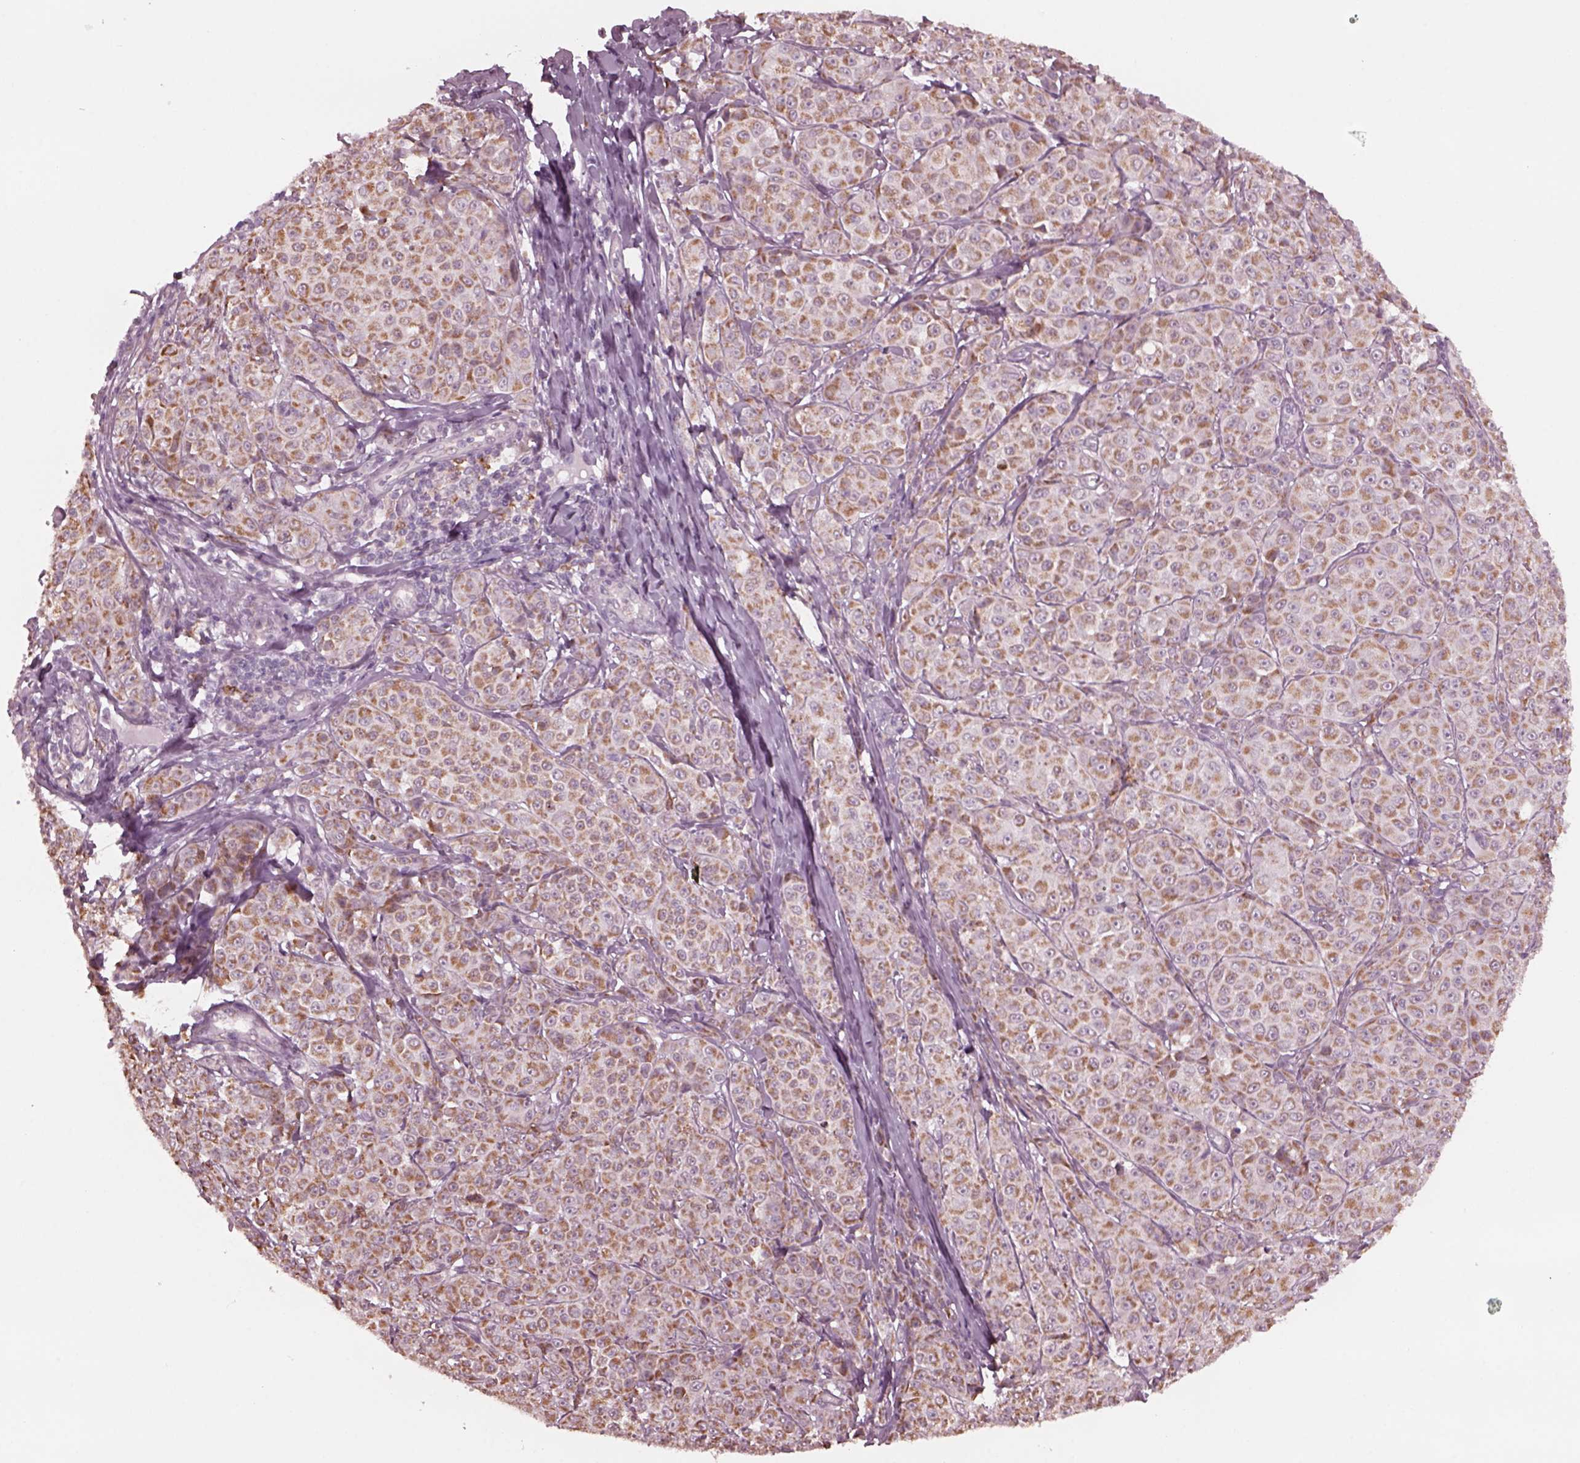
{"staining": {"intensity": "moderate", "quantity": ">75%", "location": "cytoplasmic/membranous"}, "tissue": "melanoma", "cell_type": "Tumor cells", "image_type": "cancer", "snomed": [{"axis": "morphology", "description": "Malignant melanoma, NOS"}, {"axis": "topography", "description": "Skin"}], "caption": "Malignant melanoma was stained to show a protein in brown. There is medium levels of moderate cytoplasmic/membranous staining in approximately >75% of tumor cells.", "gene": "CELSR3", "patient": {"sex": "male", "age": 89}}